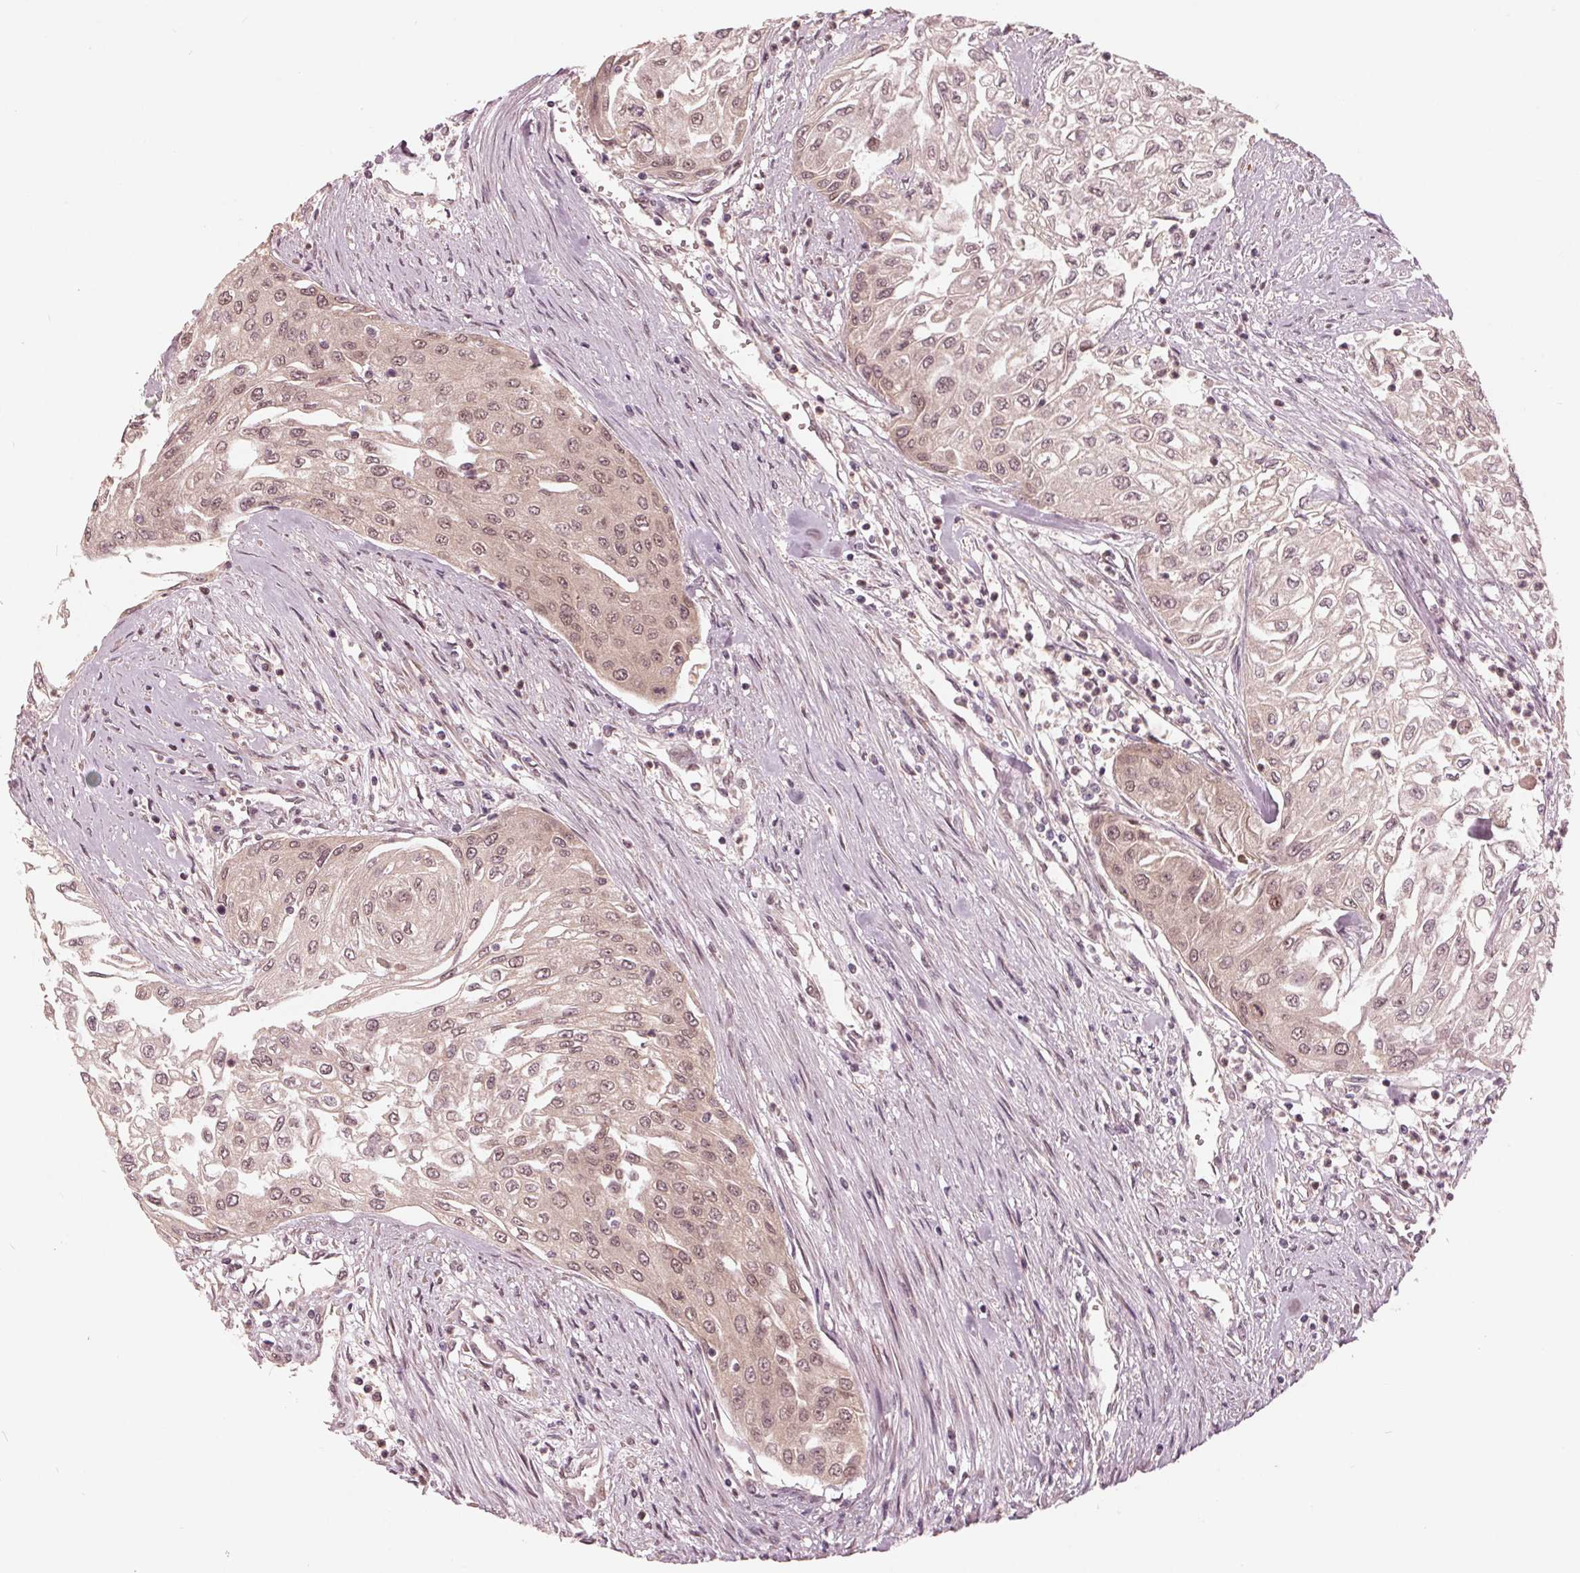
{"staining": {"intensity": "weak", "quantity": "25%-75%", "location": "cytoplasmic/membranous,nuclear"}, "tissue": "urothelial cancer", "cell_type": "Tumor cells", "image_type": "cancer", "snomed": [{"axis": "morphology", "description": "Urothelial carcinoma, High grade"}, {"axis": "topography", "description": "Urinary bladder"}], "caption": "Urothelial cancer stained with immunohistochemistry demonstrates weak cytoplasmic/membranous and nuclear expression in about 25%-75% of tumor cells.", "gene": "ZNF471", "patient": {"sex": "male", "age": 62}}